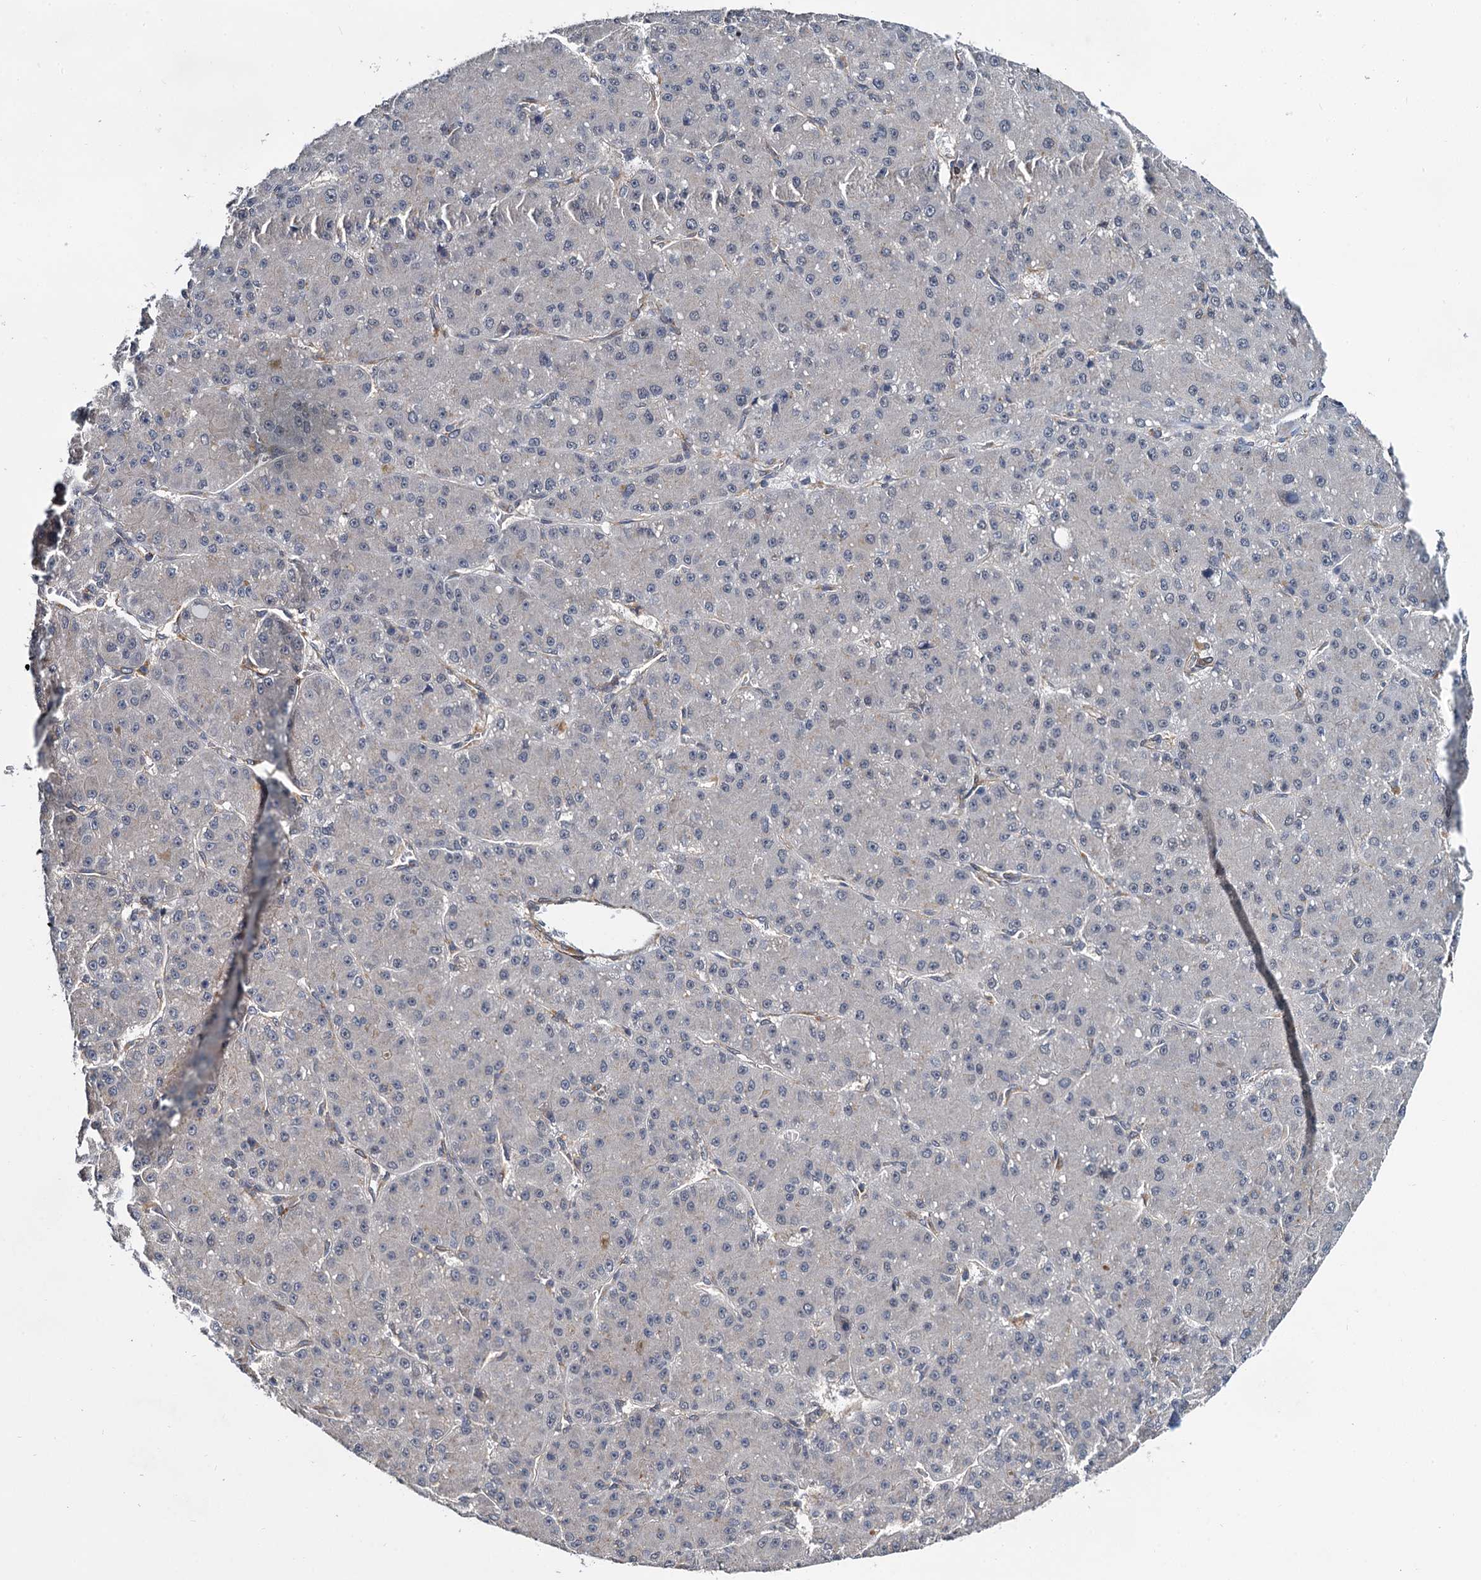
{"staining": {"intensity": "negative", "quantity": "none", "location": "none"}, "tissue": "liver cancer", "cell_type": "Tumor cells", "image_type": "cancer", "snomed": [{"axis": "morphology", "description": "Carcinoma, Hepatocellular, NOS"}, {"axis": "topography", "description": "Liver"}], "caption": "Liver hepatocellular carcinoma was stained to show a protein in brown. There is no significant positivity in tumor cells. (Brightfield microscopy of DAB immunohistochemistry at high magnification).", "gene": "ARHGAP42", "patient": {"sex": "male", "age": 67}}